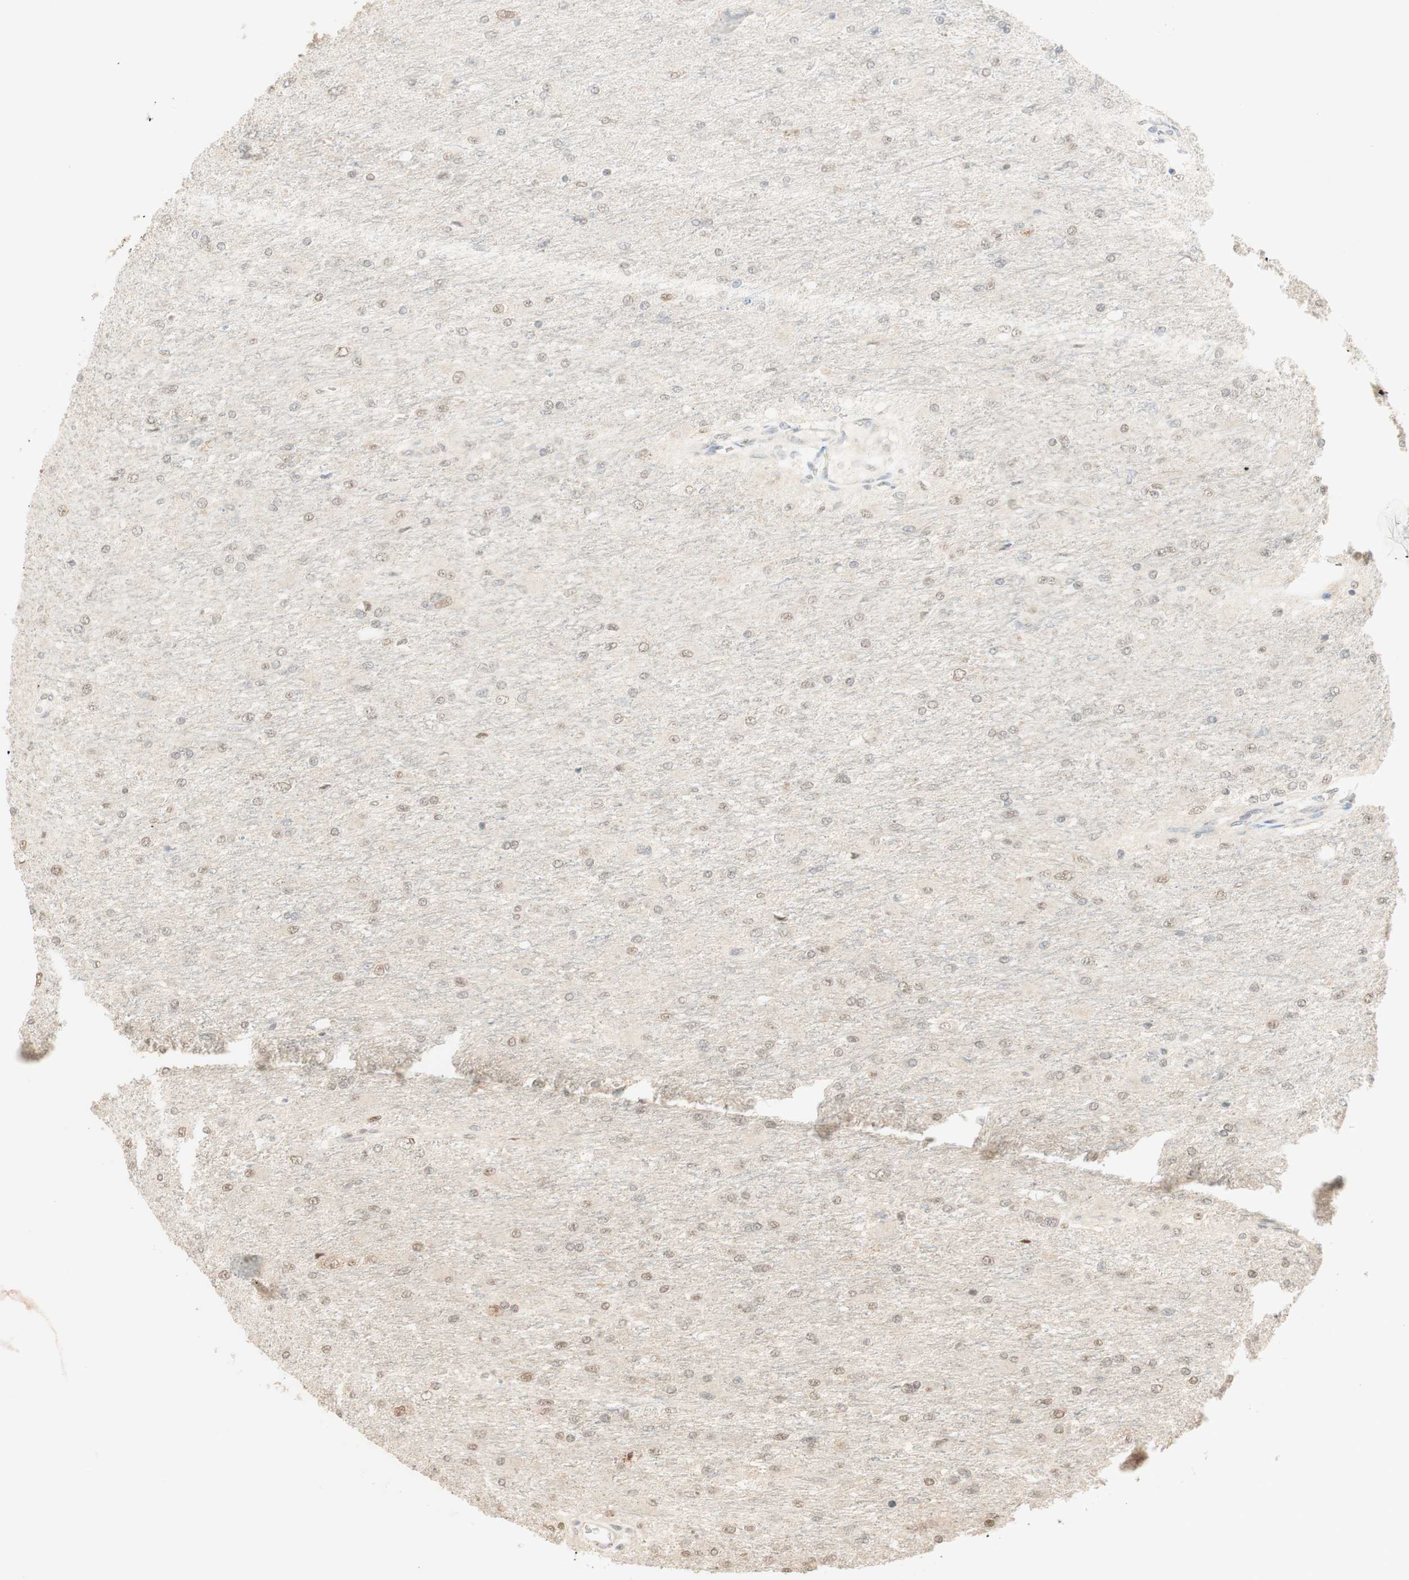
{"staining": {"intensity": "weak", "quantity": "25%-75%", "location": "nuclear"}, "tissue": "glioma", "cell_type": "Tumor cells", "image_type": "cancer", "snomed": [{"axis": "morphology", "description": "Glioma, malignant, High grade"}, {"axis": "topography", "description": "Cerebral cortex"}], "caption": "Protein expression analysis of human malignant high-grade glioma reveals weak nuclear expression in about 25%-75% of tumor cells. (Stains: DAB (3,3'-diaminobenzidine) in brown, nuclei in blue, Microscopy: brightfield microscopy at high magnification).", "gene": "SPINT2", "patient": {"sex": "female", "age": 36}}